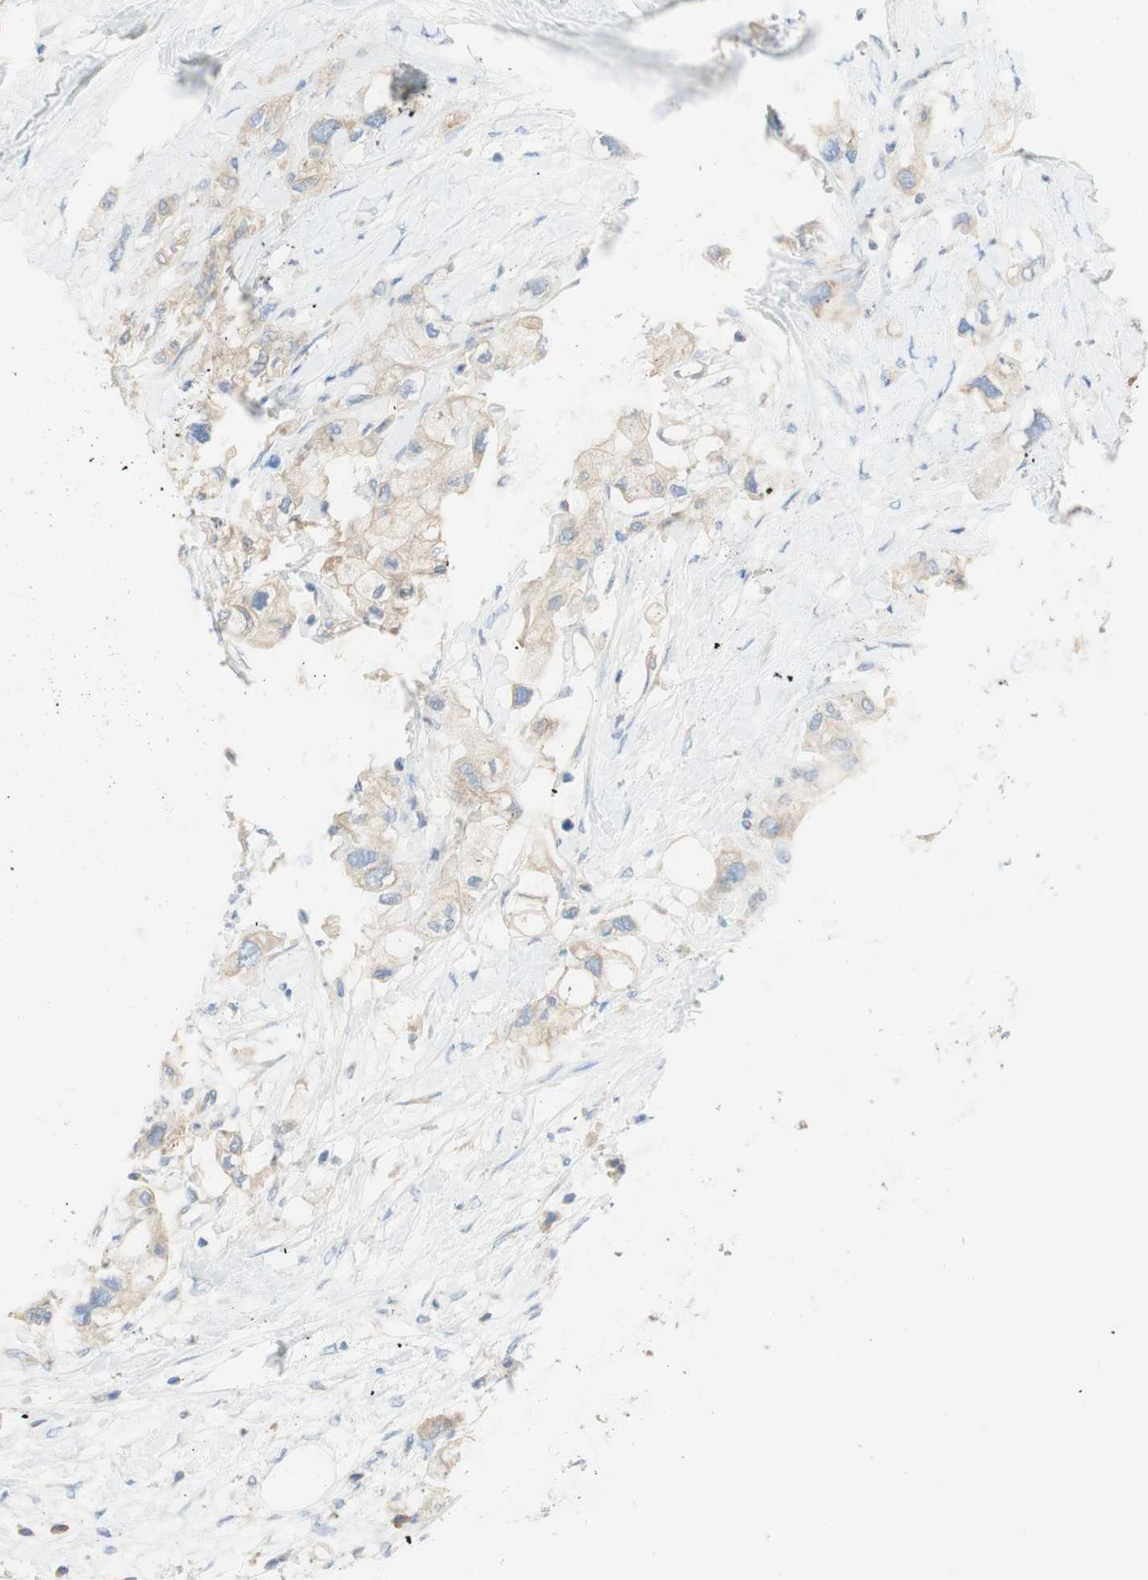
{"staining": {"intensity": "weak", "quantity": ">75%", "location": "cytoplasmic/membranous"}, "tissue": "pancreatic cancer", "cell_type": "Tumor cells", "image_type": "cancer", "snomed": [{"axis": "morphology", "description": "Adenocarcinoma, NOS"}, {"axis": "topography", "description": "Pancreas"}], "caption": "IHC of human pancreatic cancer reveals low levels of weak cytoplasmic/membranous expression in about >75% of tumor cells.", "gene": "ATP2B1", "patient": {"sex": "female", "age": 56}}